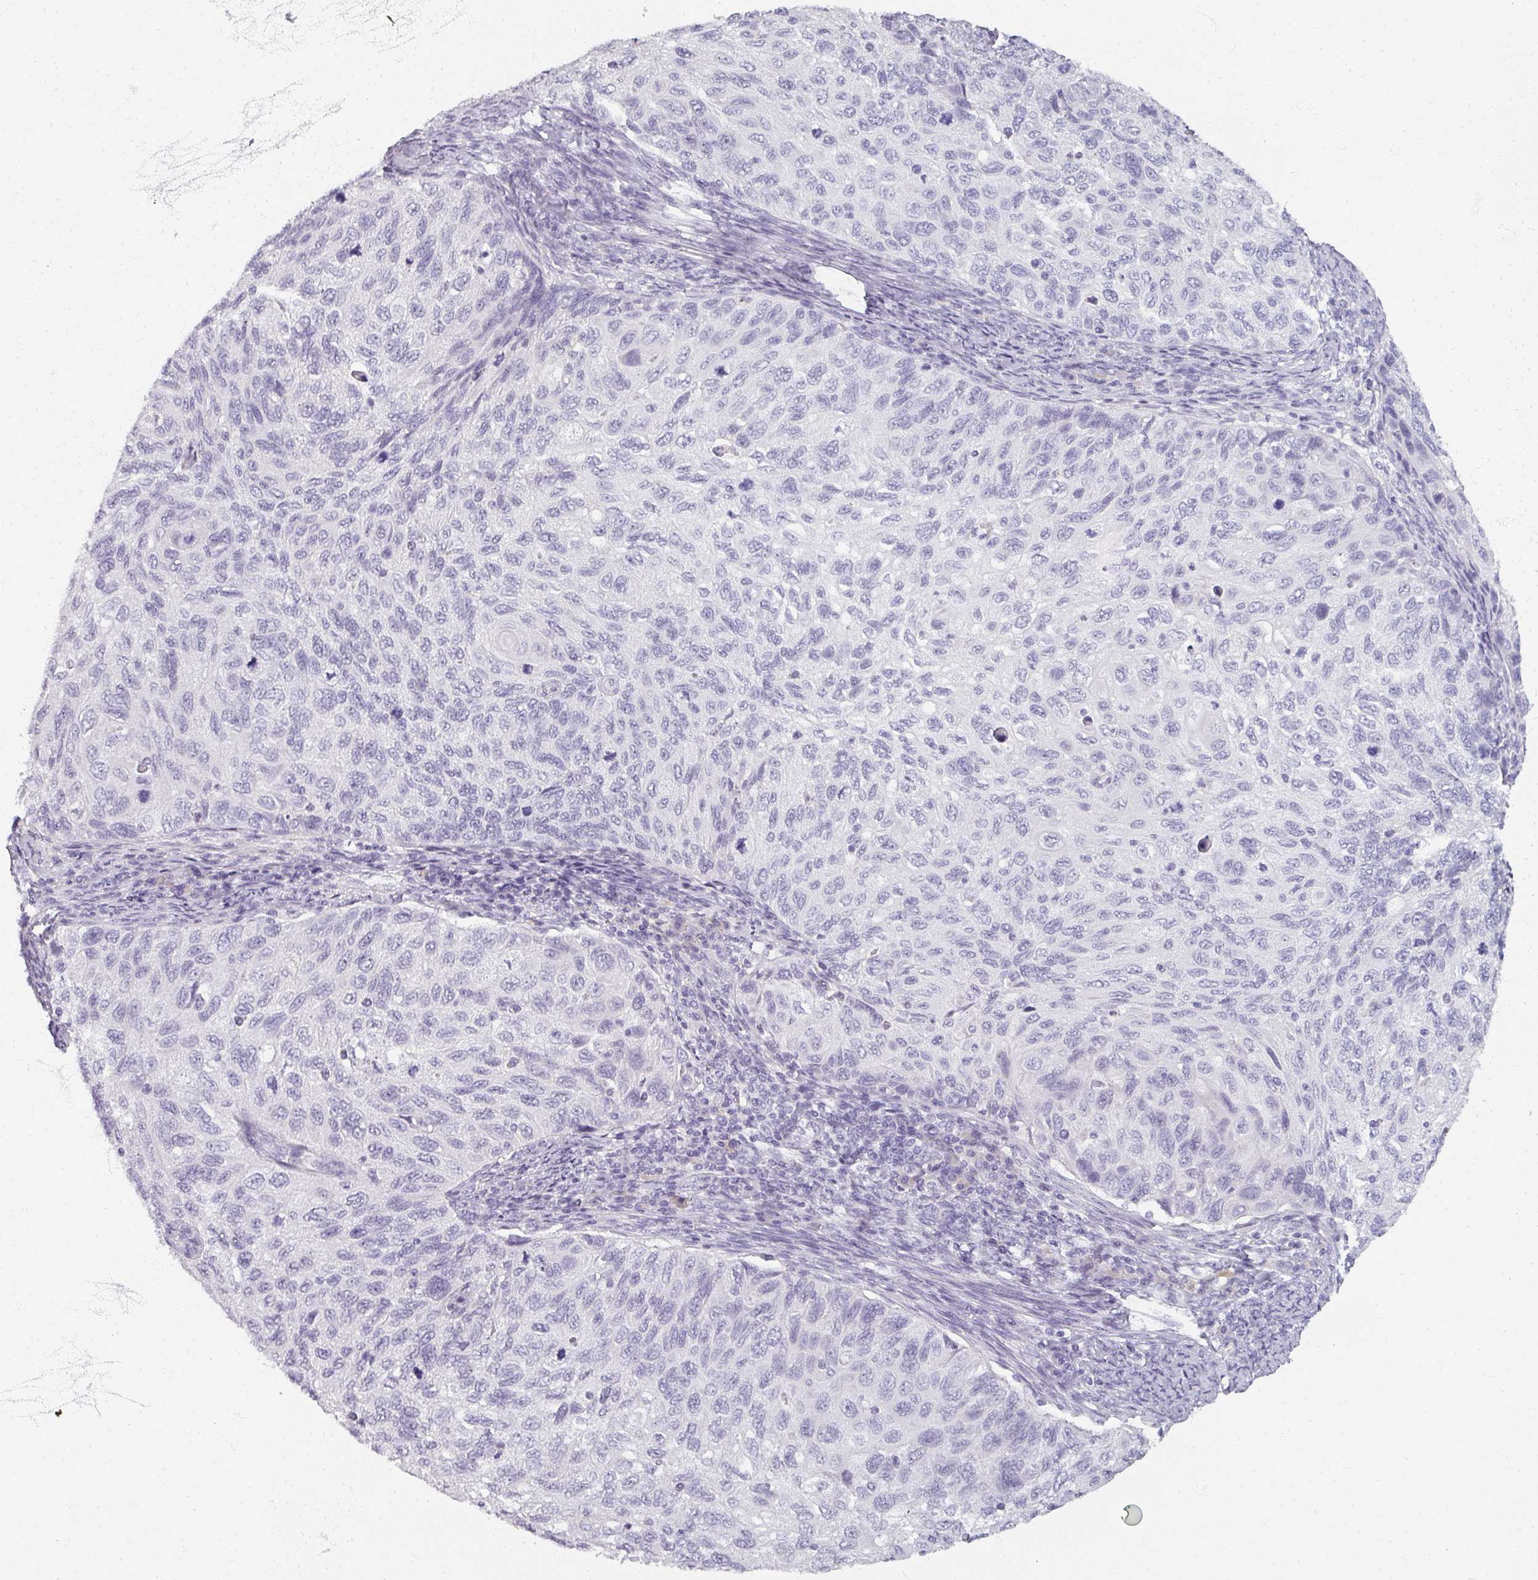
{"staining": {"intensity": "negative", "quantity": "none", "location": "none"}, "tissue": "cervical cancer", "cell_type": "Tumor cells", "image_type": "cancer", "snomed": [{"axis": "morphology", "description": "Squamous cell carcinoma, NOS"}, {"axis": "topography", "description": "Cervix"}], "caption": "Image shows no protein expression in tumor cells of cervical cancer tissue.", "gene": "REG3G", "patient": {"sex": "female", "age": 70}}